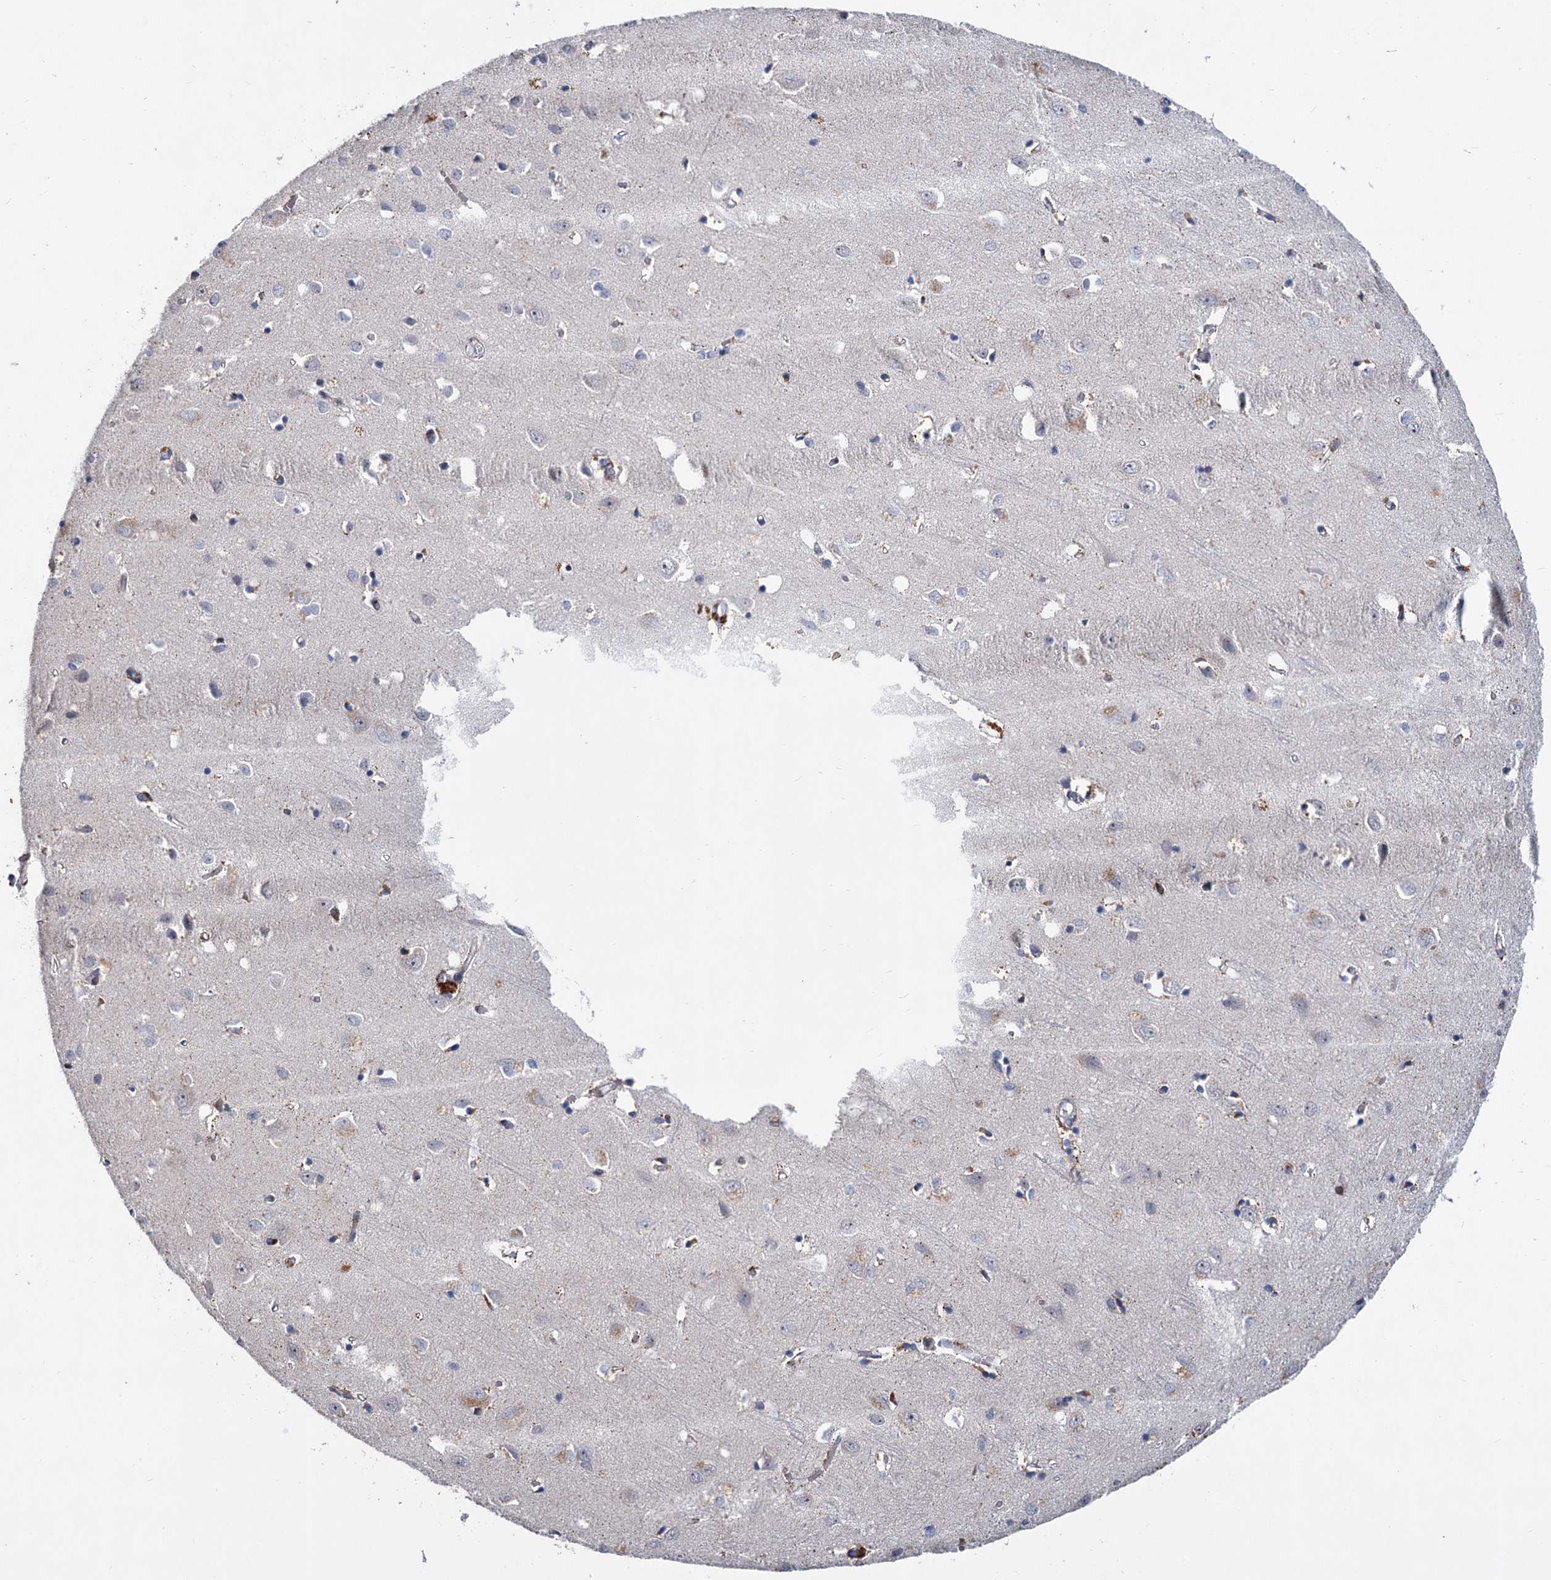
{"staining": {"intensity": "negative", "quantity": "none", "location": "none"}, "tissue": "cerebral cortex", "cell_type": "Endothelial cells", "image_type": "normal", "snomed": [{"axis": "morphology", "description": "Normal tissue, NOS"}, {"axis": "topography", "description": "Cerebral cortex"}], "caption": "Photomicrograph shows no protein staining in endothelial cells of unremarkable cerebral cortex. (DAB (3,3'-diaminobenzidine) immunohistochemistry, high magnification).", "gene": "LRCH4", "patient": {"sex": "female", "age": 64}}